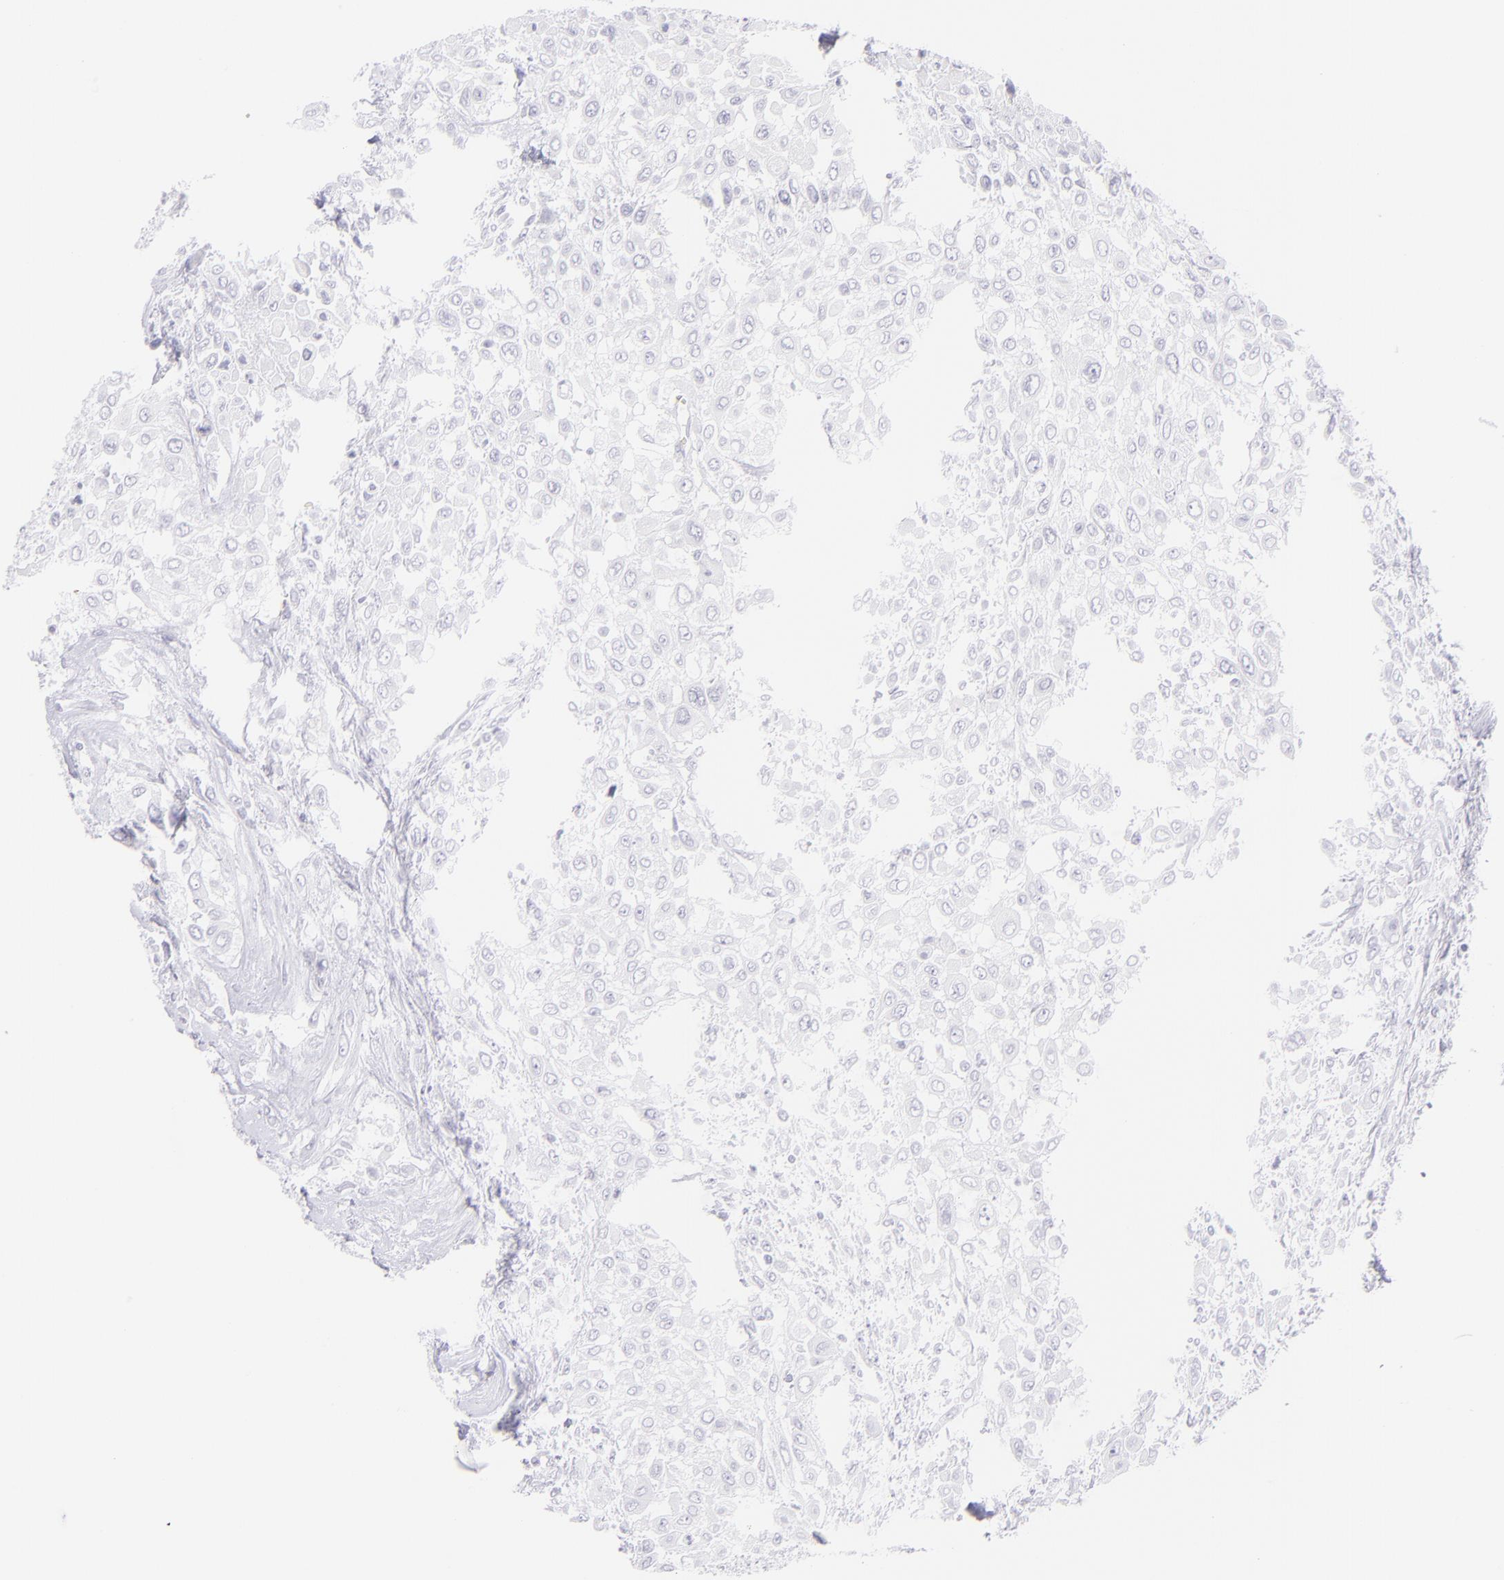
{"staining": {"intensity": "negative", "quantity": "none", "location": "none"}, "tissue": "urothelial cancer", "cell_type": "Tumor cells", "image_type": "cancer", "snomed": [{"axis": "morphology", "description": "Urothelial carcinoma, High grade"}, {"axis": "topography", "description": "Urinary bladder"}], "caption": "The histopathology image displays no staining of tumor cells in high-grade urothelial carcinoma. (DAB immunohistochemistry with hematoxylin counter stain).", "gene": "CNP", "patient": {"sex": "male", "age": 57}}